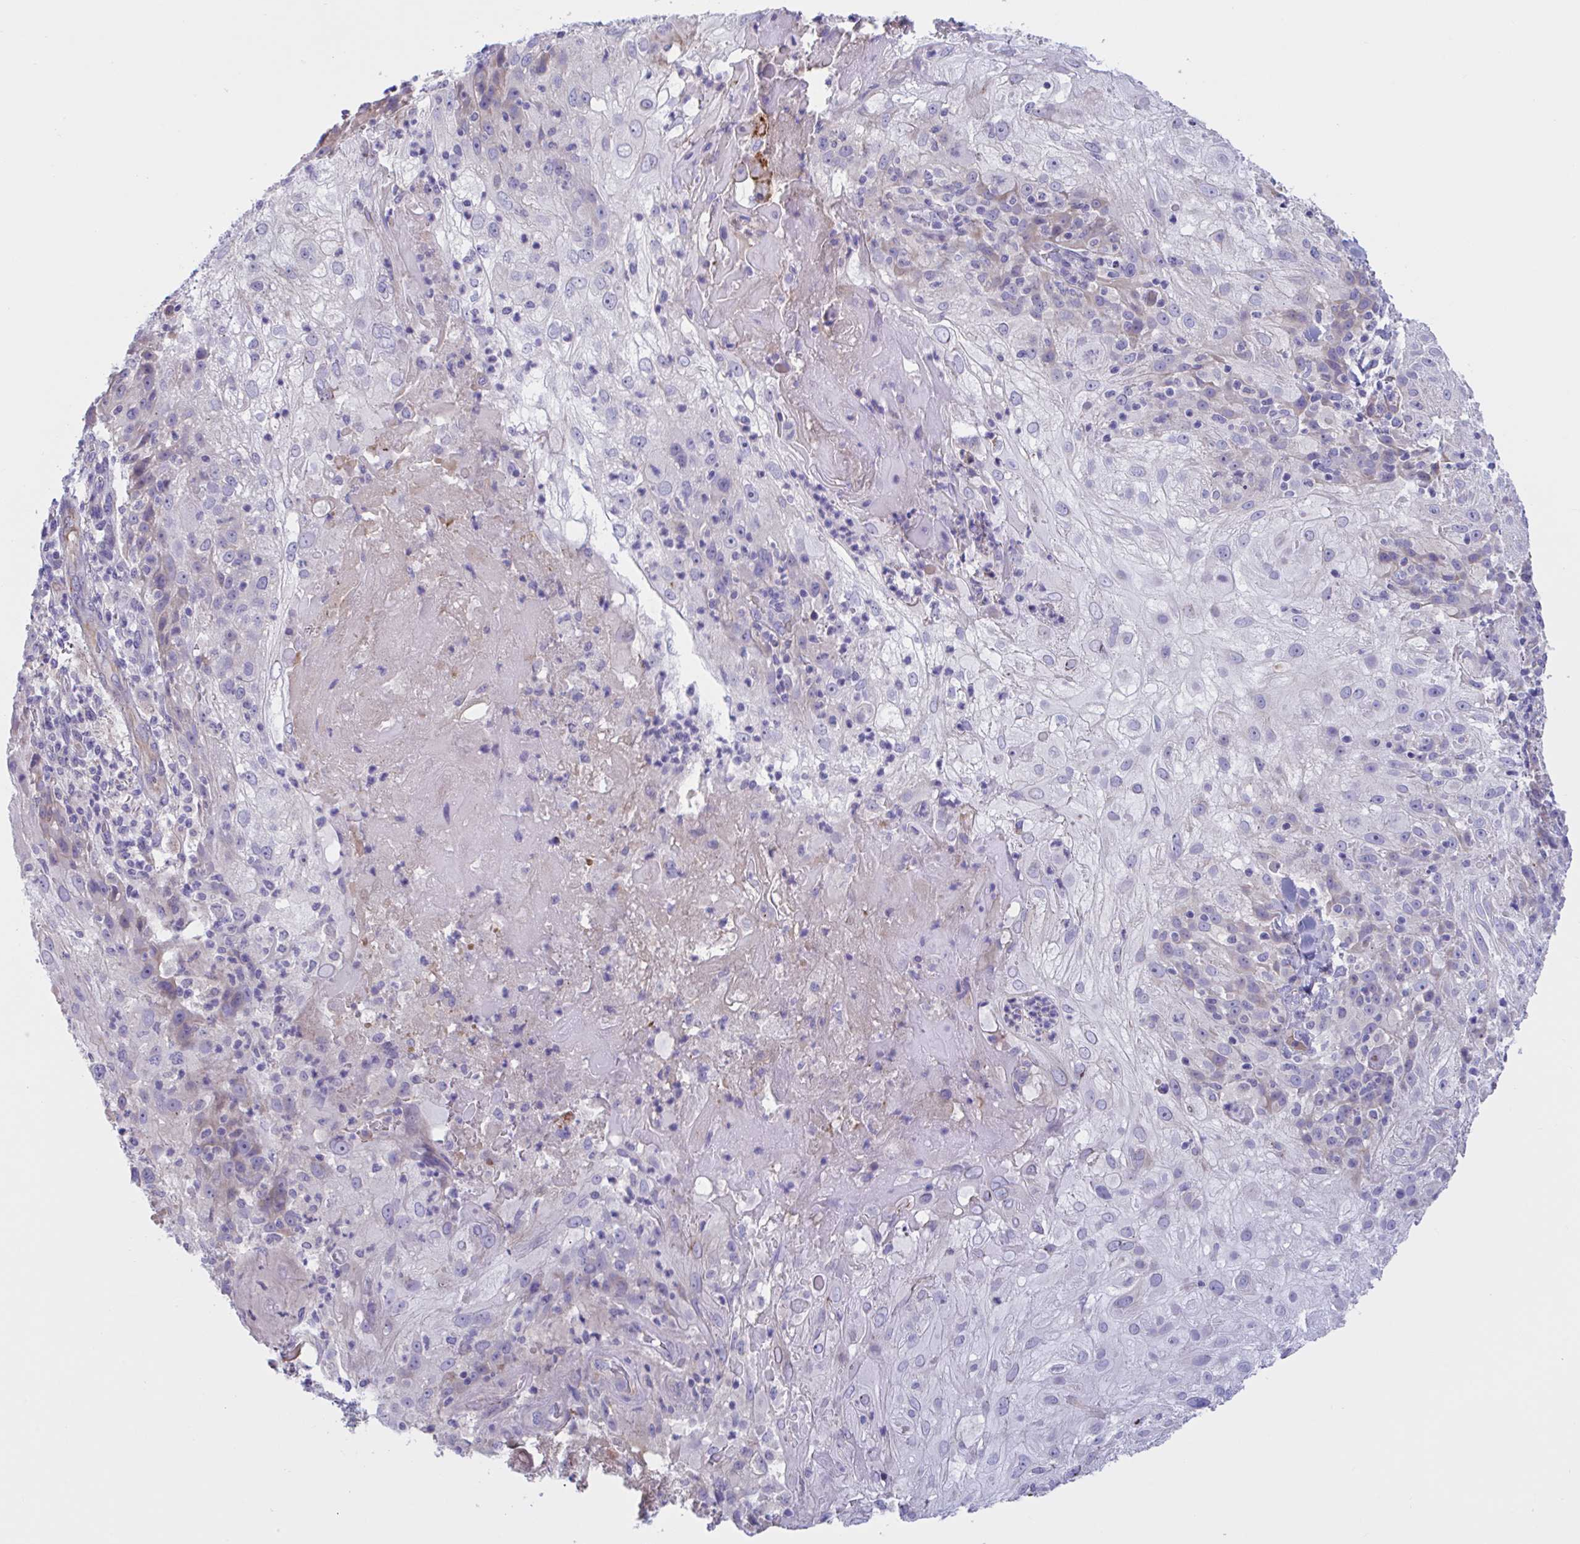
{"staining": {"intensity": "negative", "quantity": "none", "location": "none"}, "tissue": "skin cancer", "cell_type": "Tumor cells", "image_type": "cancer", "snomed": [{"axis": "morphology", "description": "Normal tissue, NOS"}, {"axis": "morphology", "description": "Squamous cell carcinoma, NOS"}, {"axis": "topography", "description": "Skin"}], "caption": "Immunohistochemistry photomicrograph of skin squamous cell carcinoma stained for a protein (brown), which displays no positivity in tumor cells. (DAB (3,3'-diaminobenzidine) immunohistochemistry (IHC) with hematoxylin counter stain).", "gene": "MS4A14", "patient": {"sex": "female", "age": 83}}